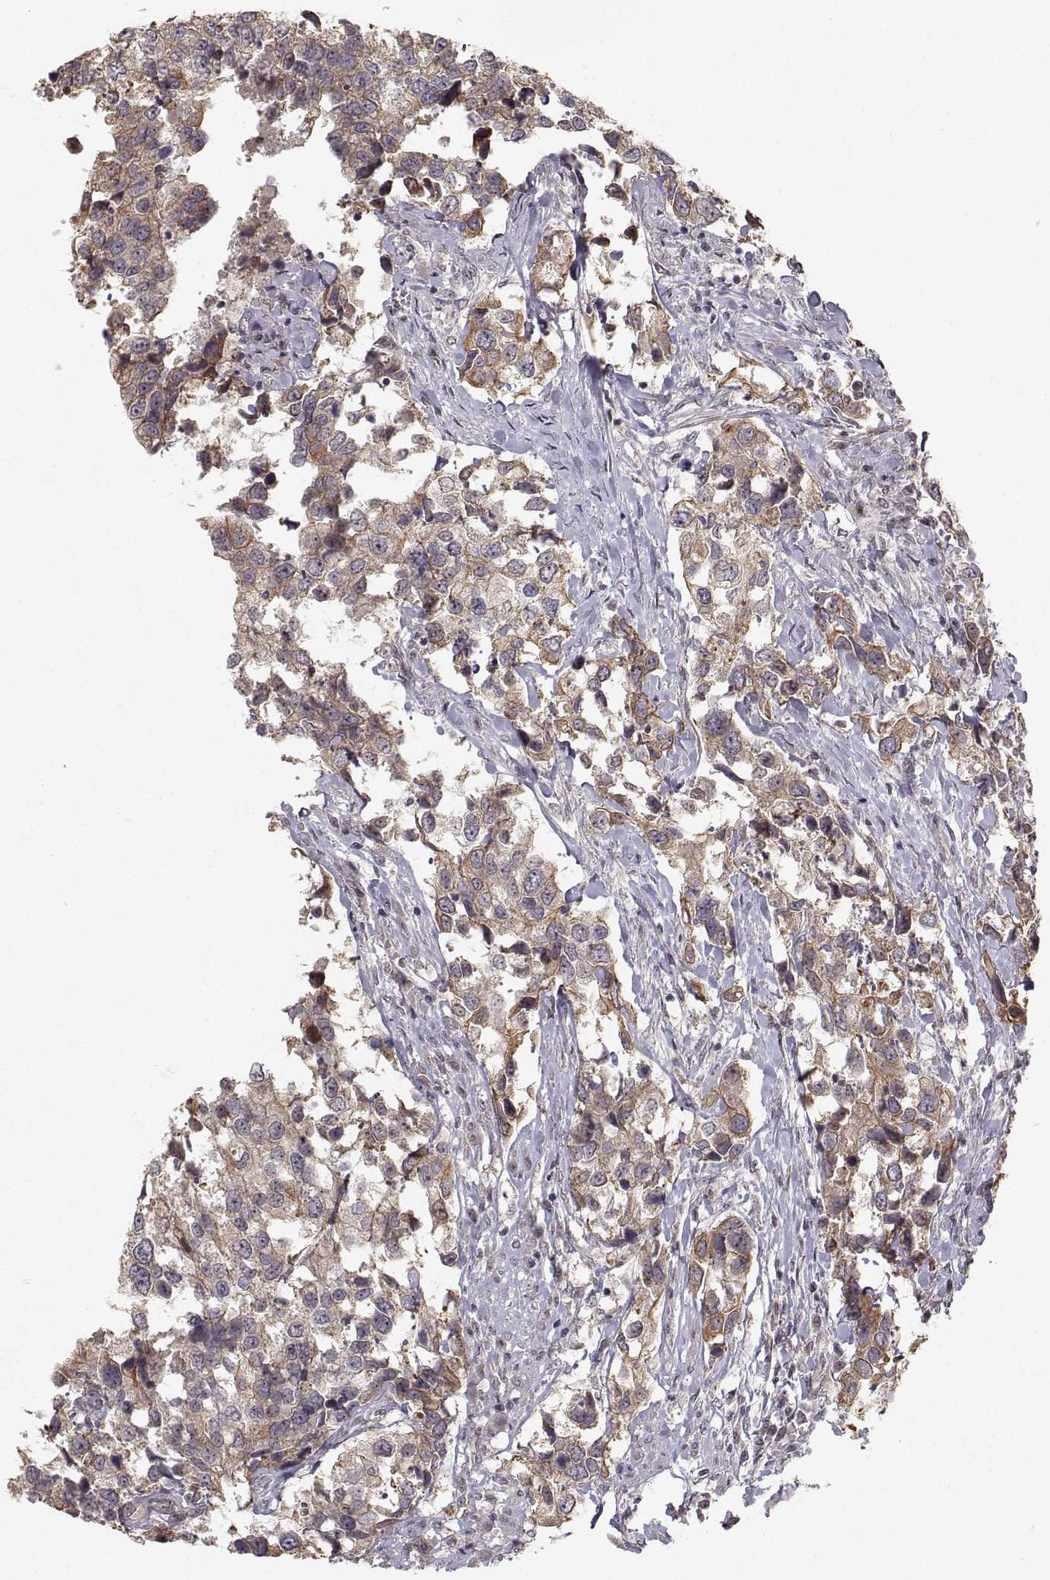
{"staining": {"intensity": "moderate", "quantity": "25%-75%", "location": "cytoplasmic/membranous"}, "tissue": "urothelial cancer", "cell_type": "Tumor cells", "image_type": "cancer", "snomed": [{"axis": "morphology", "description": "Urothelial carcinoma, NOS"}, {"axis": "morphology", "description": "Urothelial carcinoma, High grade"}, {"axis": "topography", "description": "Urinary bladder"}], "caption": "Approximately 25%-75% of tumor cells in human urothelial cancer demonstrate moderate cytoplasmic/membranous protein expression as visualized by brown immunohistochemical staining.", "gene": "APC", "patient": {"sex": "male", "age": 63}}